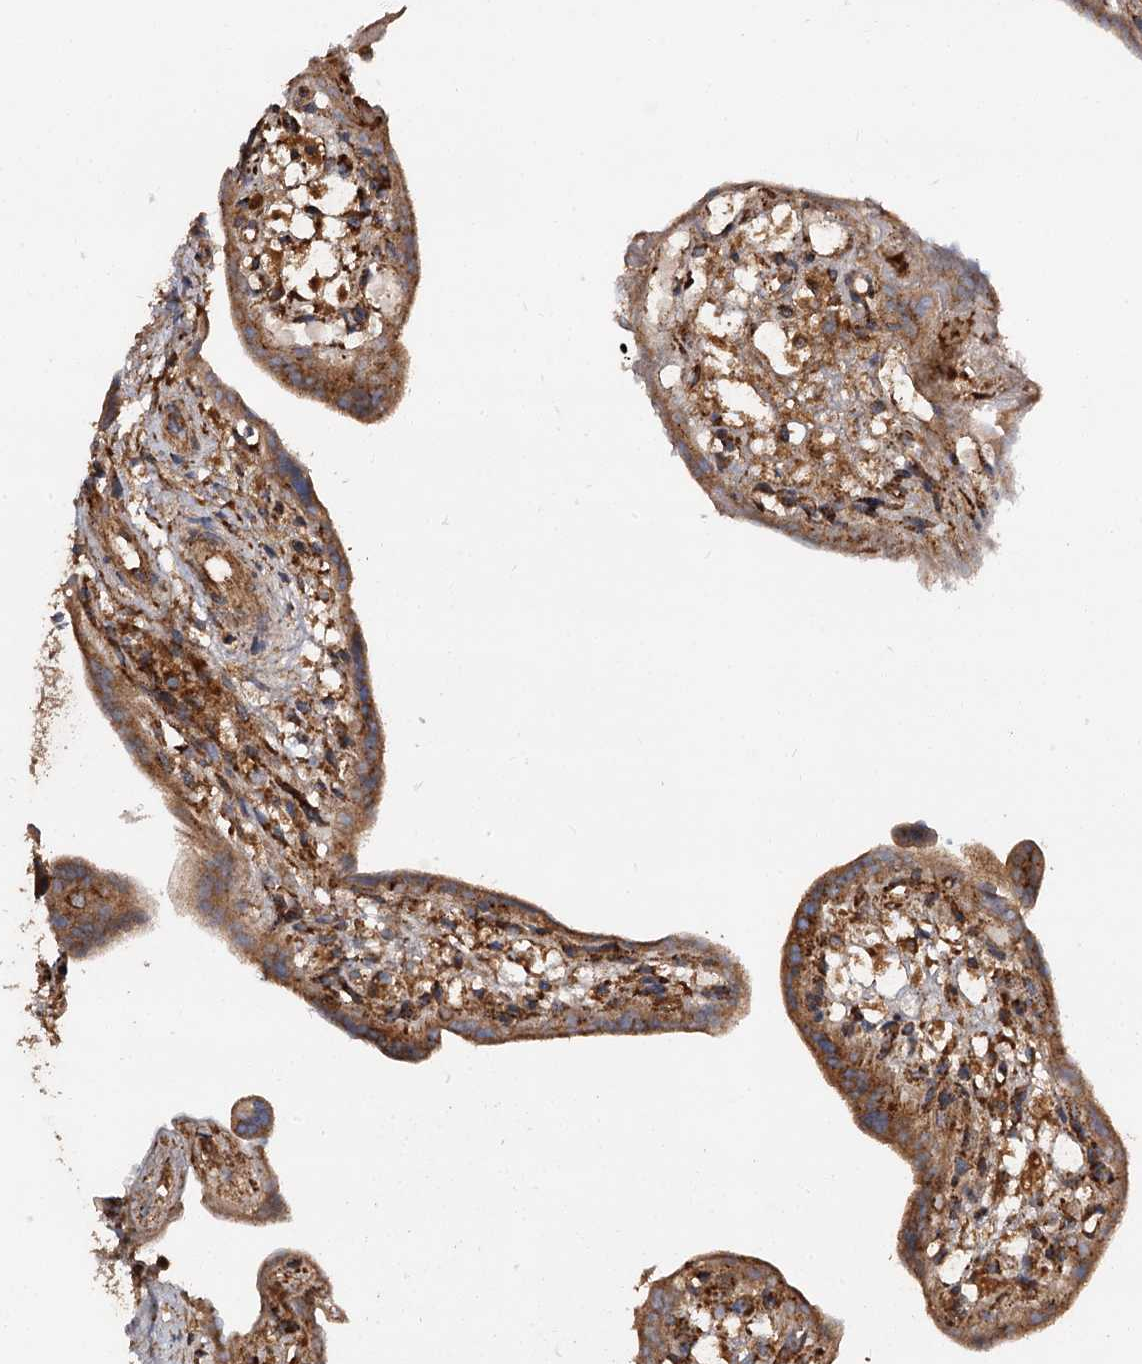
{"staining": {"intensity": "strong", "quantity": ">75%", "location": "cytoplasmic/membranous"}, "tissue": "placenta", "cell_type": "Trophoblastic cells", "image_type": "normal", "snomed": [{"axis": "morphology", "description": "Normal tissue, NOS"}, {"axis": "topography", "description": "Placenta"}], "caption": "Immunohistochemistry staining of benign placenta, which reveals high levels of strong cytoplasmic/membranous staining in approximately >75% of trophoblastic cells indicating strong cytoplasmic/membranous protein expression. The staining was performed using DAB (brown) for protein detection and nuclei were counterstained in hematoxylin (blue).", "gene": "WDR73", "patient": {"sex": "female", "age": 37}}